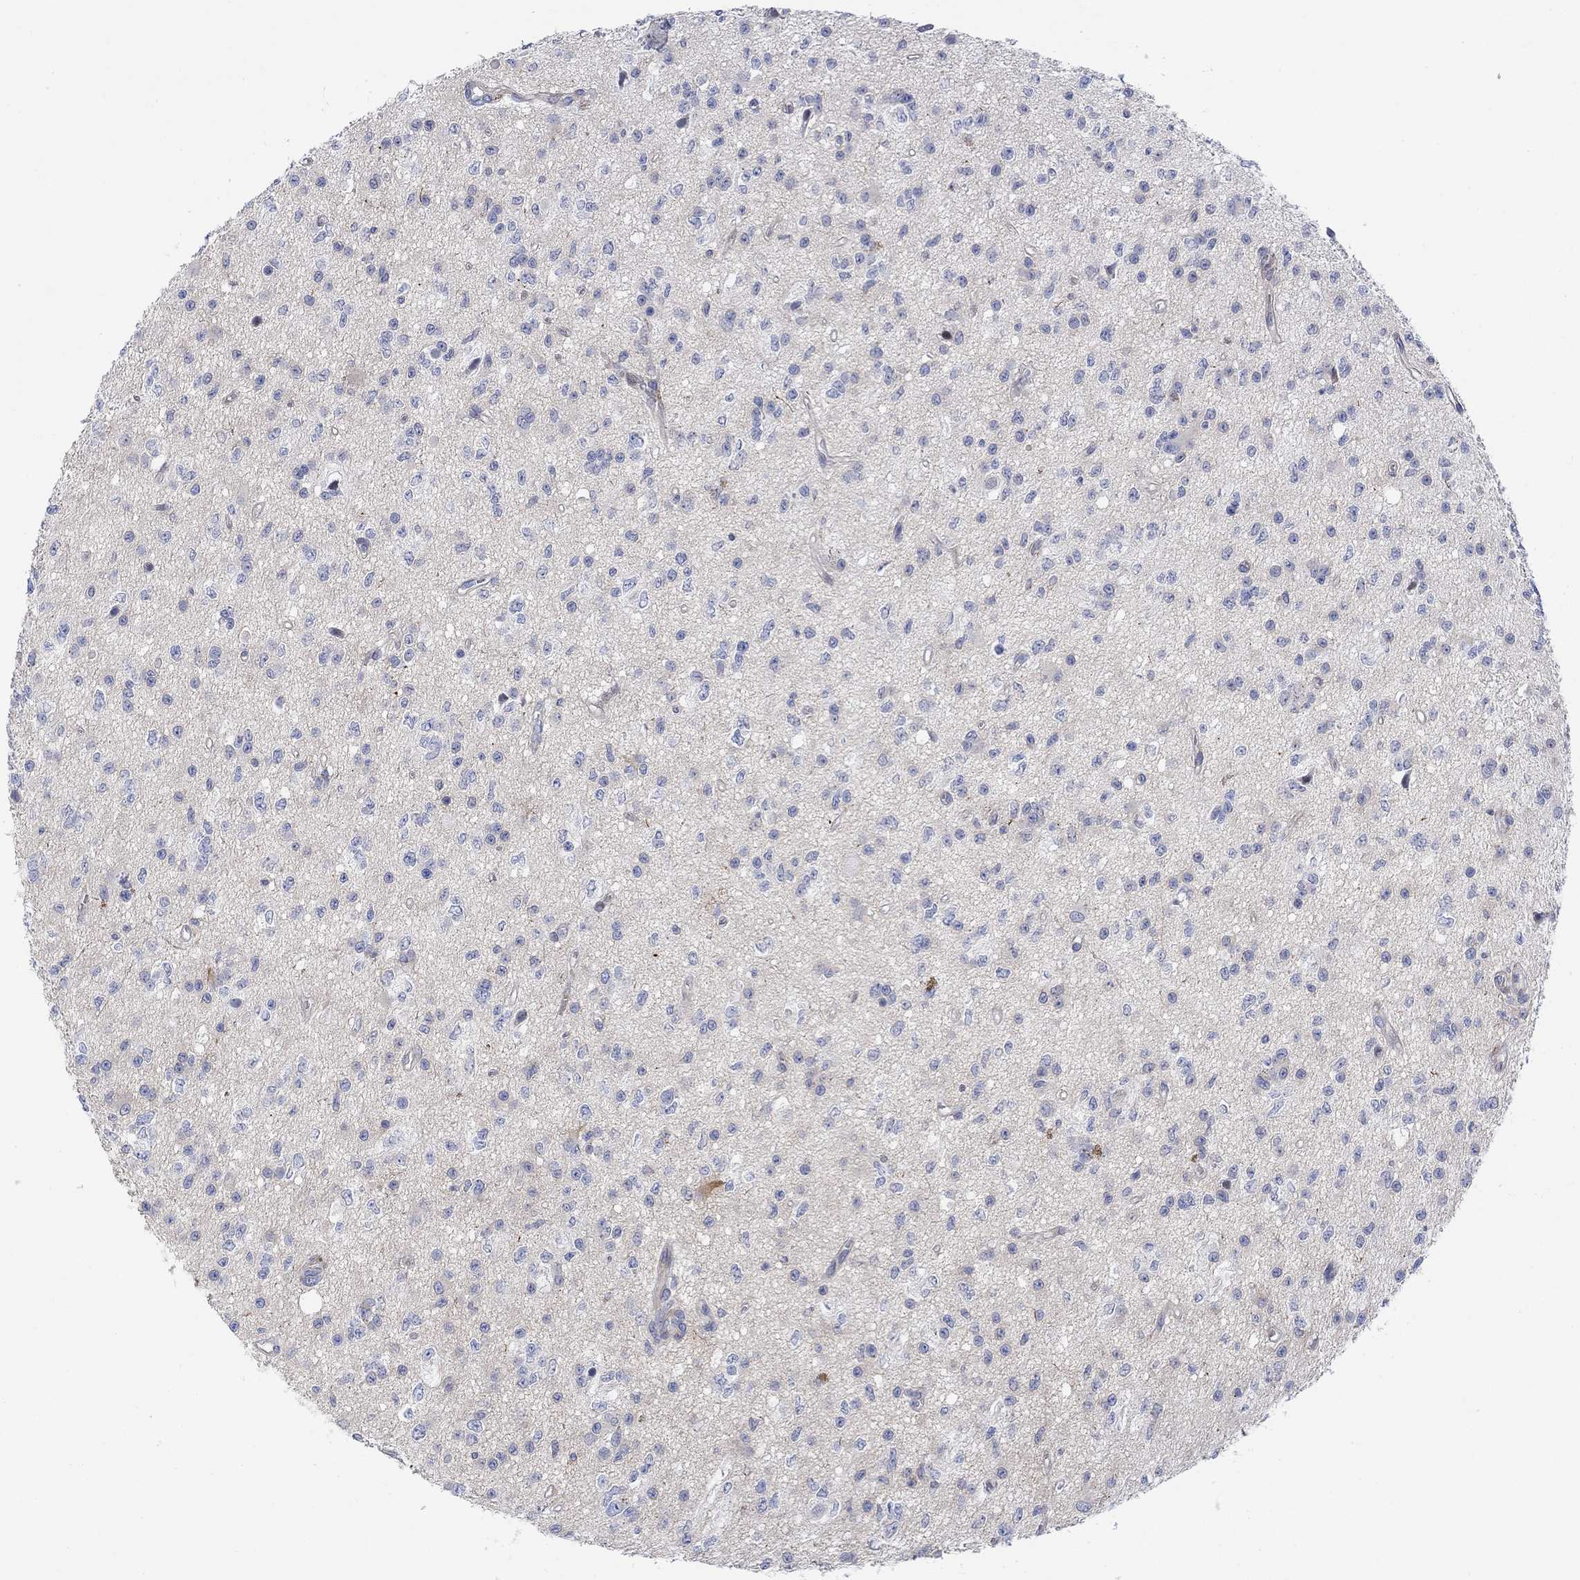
{"staining": {"intensity": "negative", "quantity": "none", "location": "none"}, "tissue": "glioma", "cell_type": "Tumor cells", "image_type": "cancer", "snomed": [{"axis": "morphology", "description": "Glioma, malignant, Low grade"}, {"axis": "topography", "description": "Brain"}], "caption": "Immunohistochemistry (IHC) micrograph of neoplastic tissue: human glioma stained with DAB shows no significant protein expression in tumor cells.", "gene": "ARSK", "patient": {"sex": "female", "age": 45}}